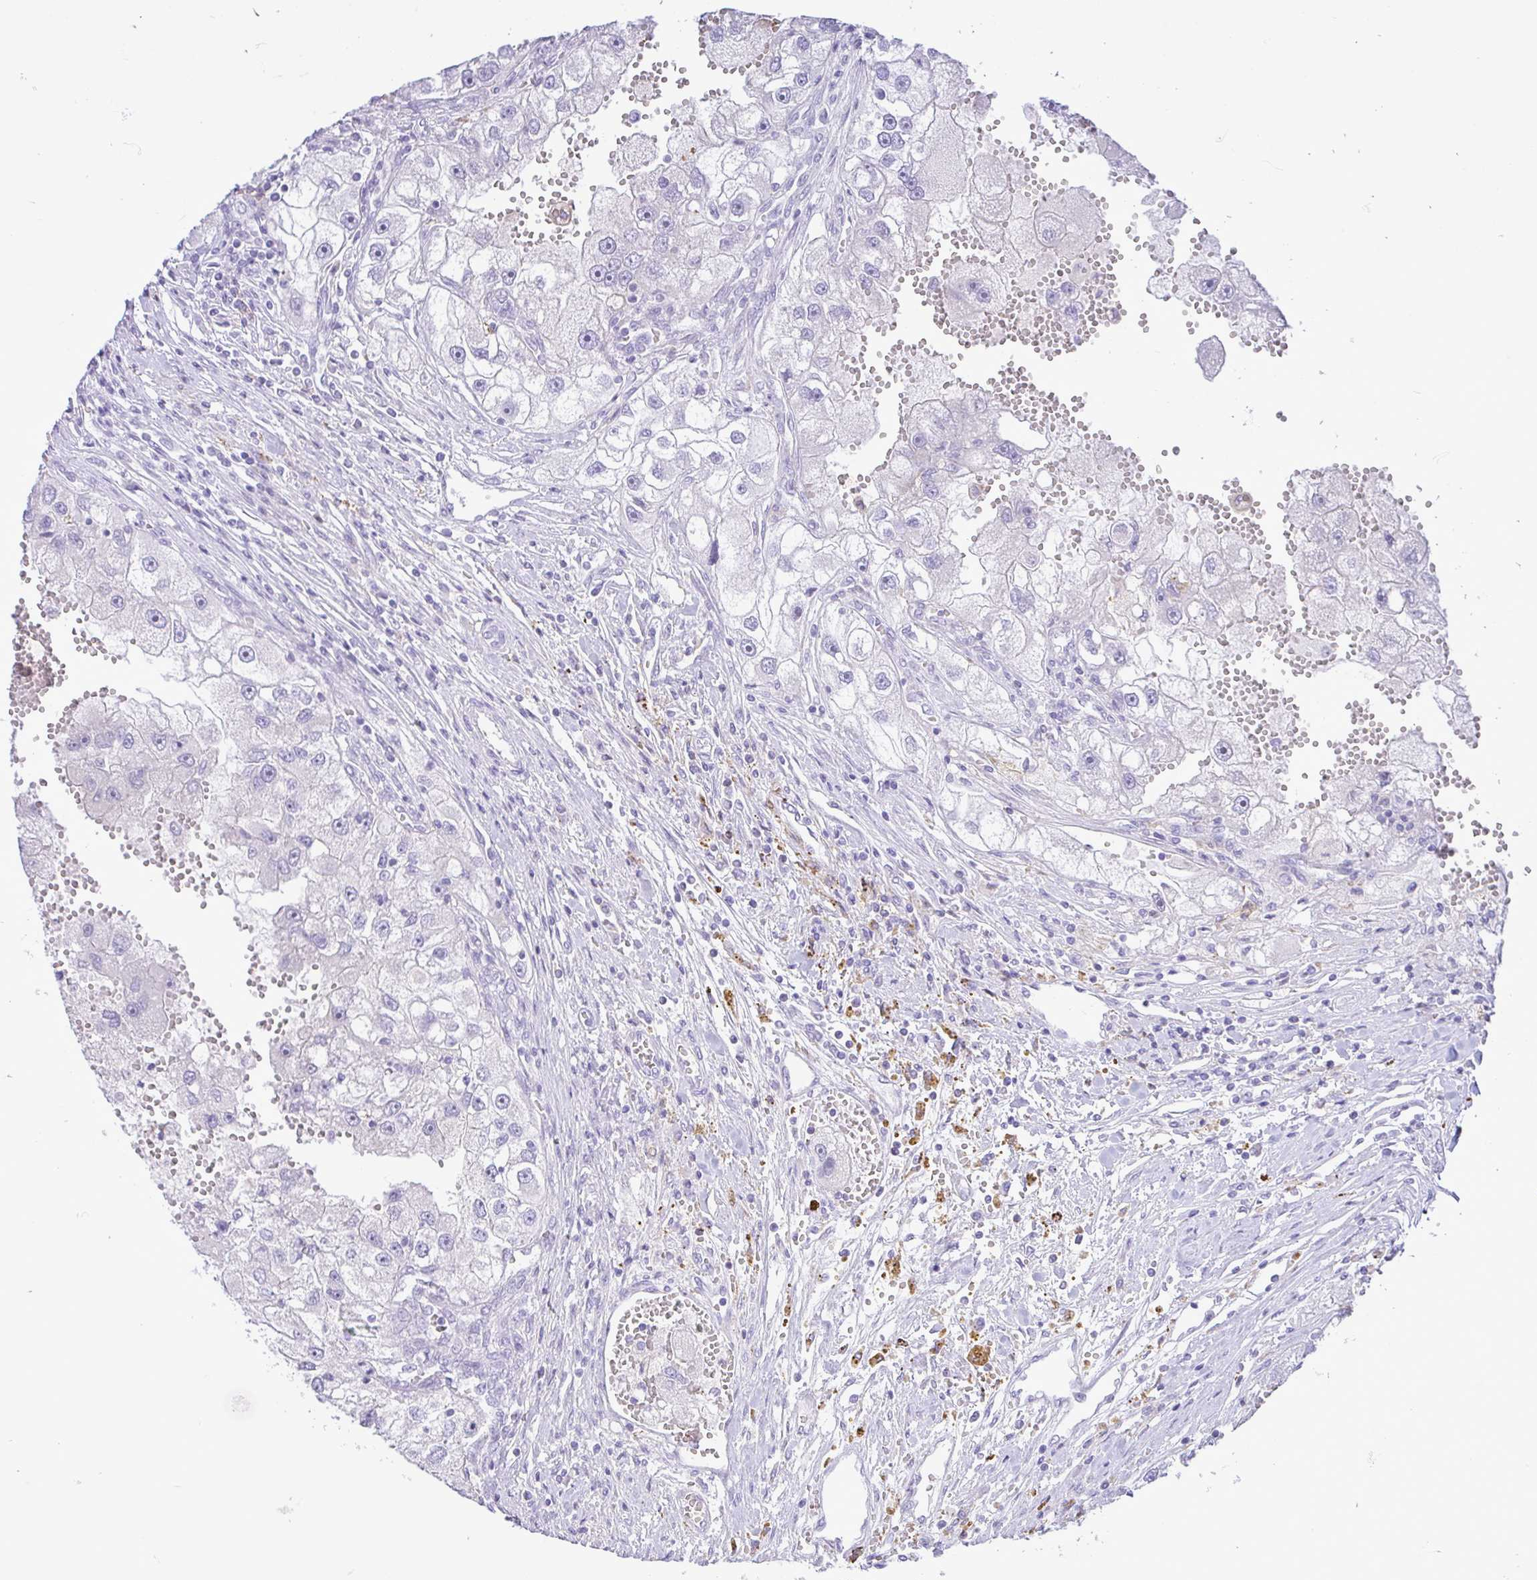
{"staining": {"intensity": "negative", "quantity": "none", "location": "none"}, "tissue": "renal cancer", "cell_type": "Tumor cells", "image_type": "cancer", "snomed": [{"axis": "morphology", "description": "Adenocarcinoma, NOS"}, {"axis": "topography", "description": "Kidney"}], "caption": "Renal adenocarcinoma stained for a protein using immunohistochemistry (IHC) shows no positivity tumor cells.", "gene": "ZNF101", "patient": {"sex": "male", "age": 63}}